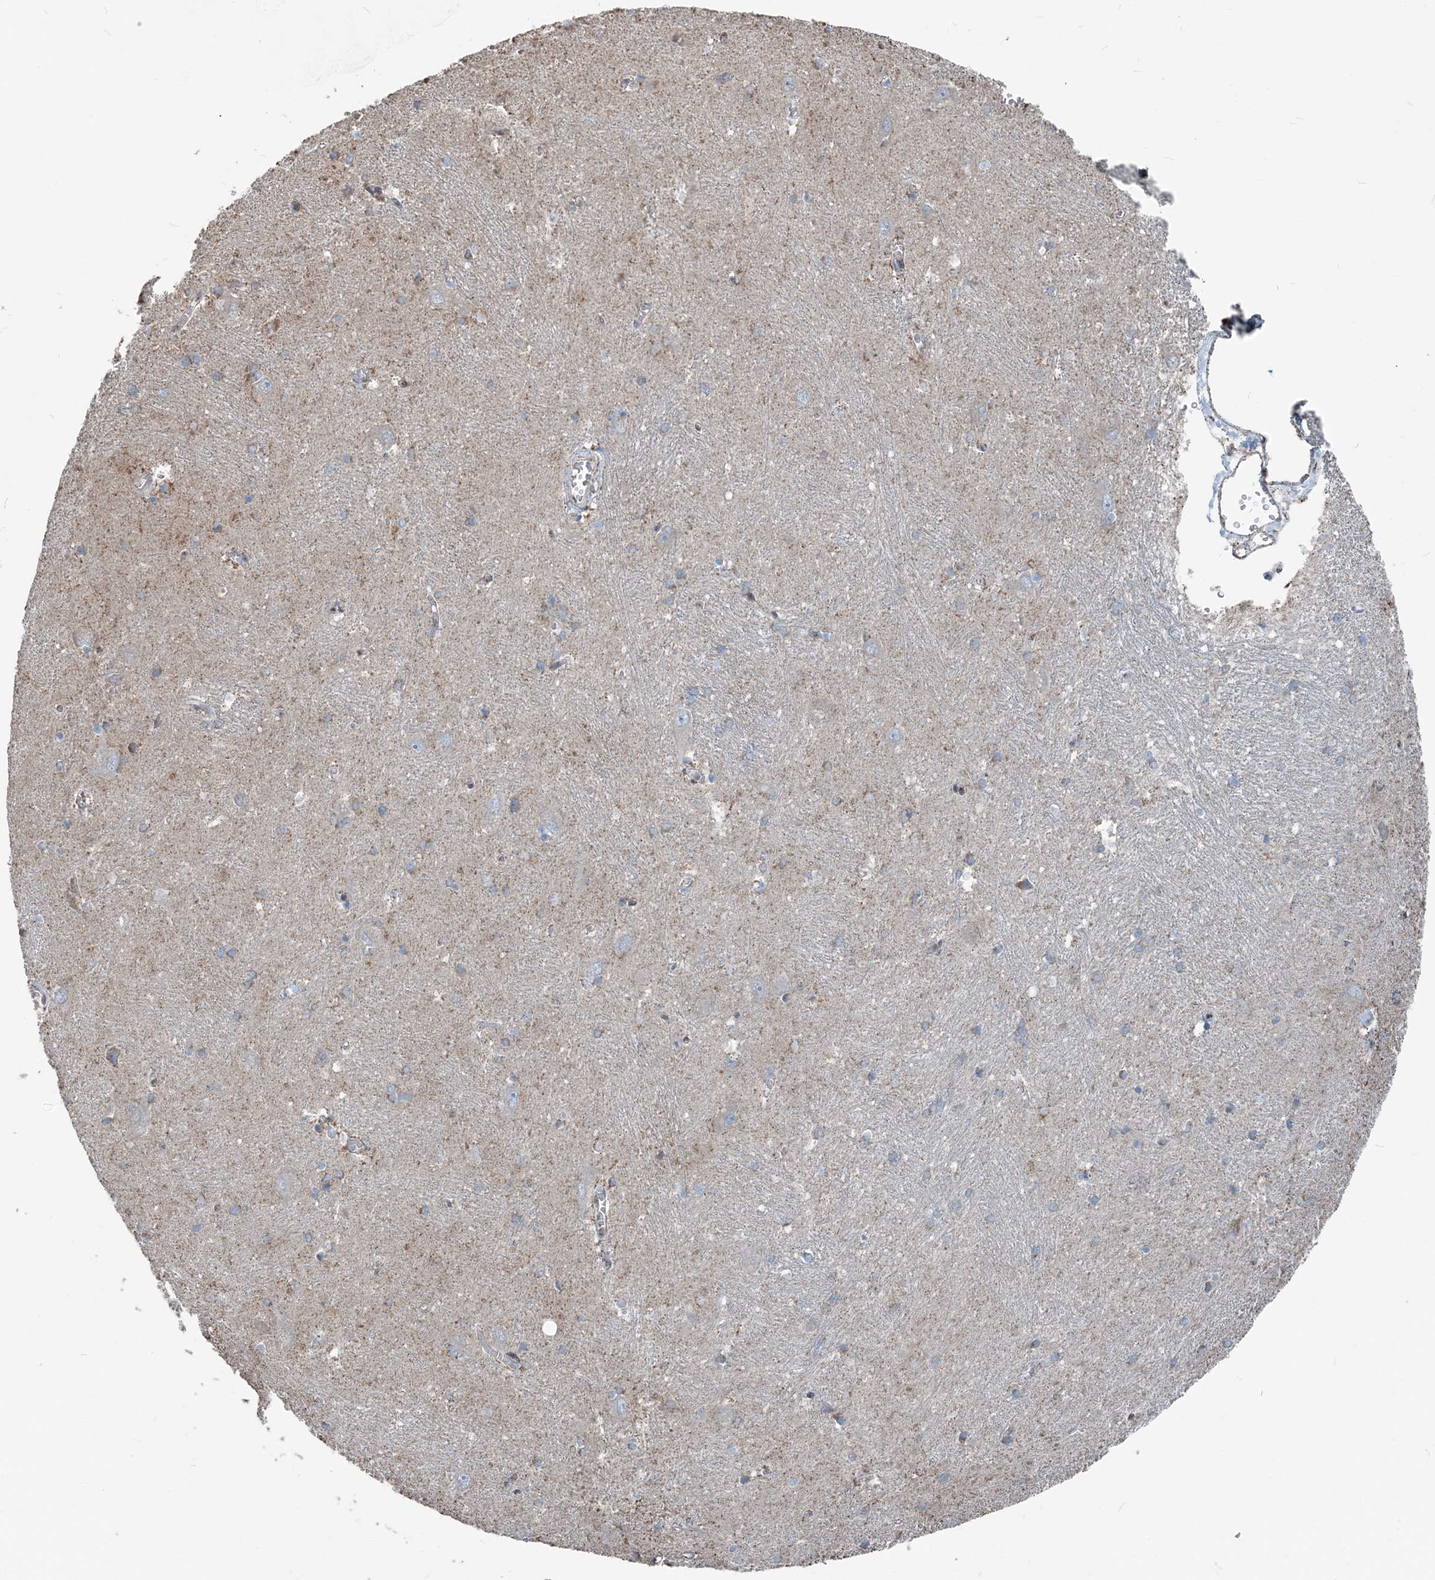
{"staining": {"intensity": "negative", "quantity": "none", "location": "none"}, "tissue": "caudate", "cell_type": "Glial cells", "image_type": "normal", "snomed": [{"axis": "morphology", "description": "Normal tissue, NOS"}, {"axis": "topography", "description": "Lateral ventricle wall"}], "caption": "The photomicrograph displays no significant positivity in glial cells of caudate.", "gene": "SUCLG1", "patient": {"sex": "male", "age": 37}}